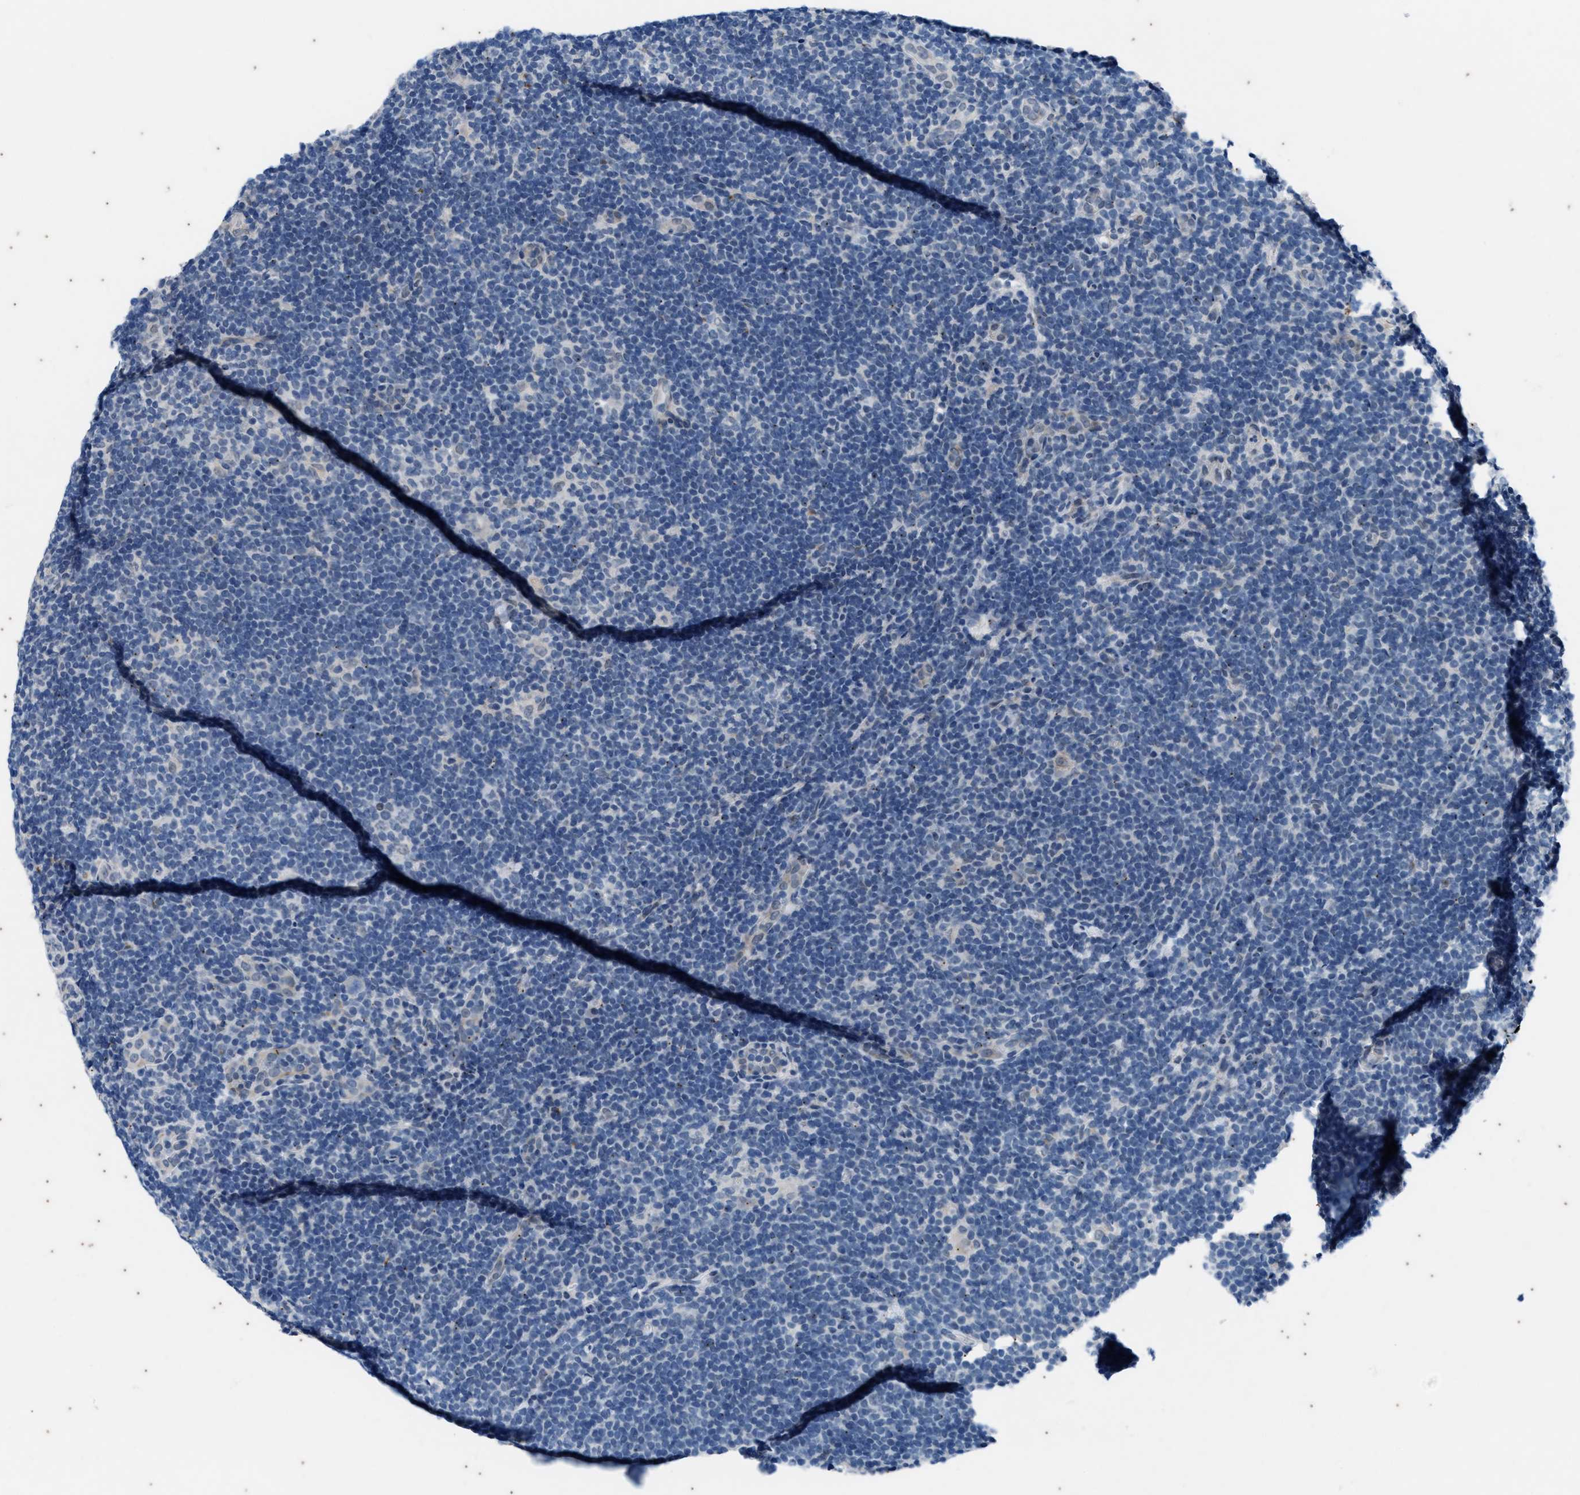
{"staining": {"intensity": "negative", "quantity": "none", "location": "none"}, "tissue": "lymphoma", "cell_type": "Tumor cells", "image_type": "cancer", "snomed": [{"axis": "morphology", "description": "Hodgkin's disease, NOS"}, {"axis": "topography", "description": "Lymph node"}], "caption": "Tumor cells are negative for brown protein staining in lymphoma. (DAB (3,3'-diaminobenzidine) immunohistochemistry visualized using brightfield microscopy, high magnification).", "gene": "KIF24", "patient": {"sex": "female", "age": 57}}